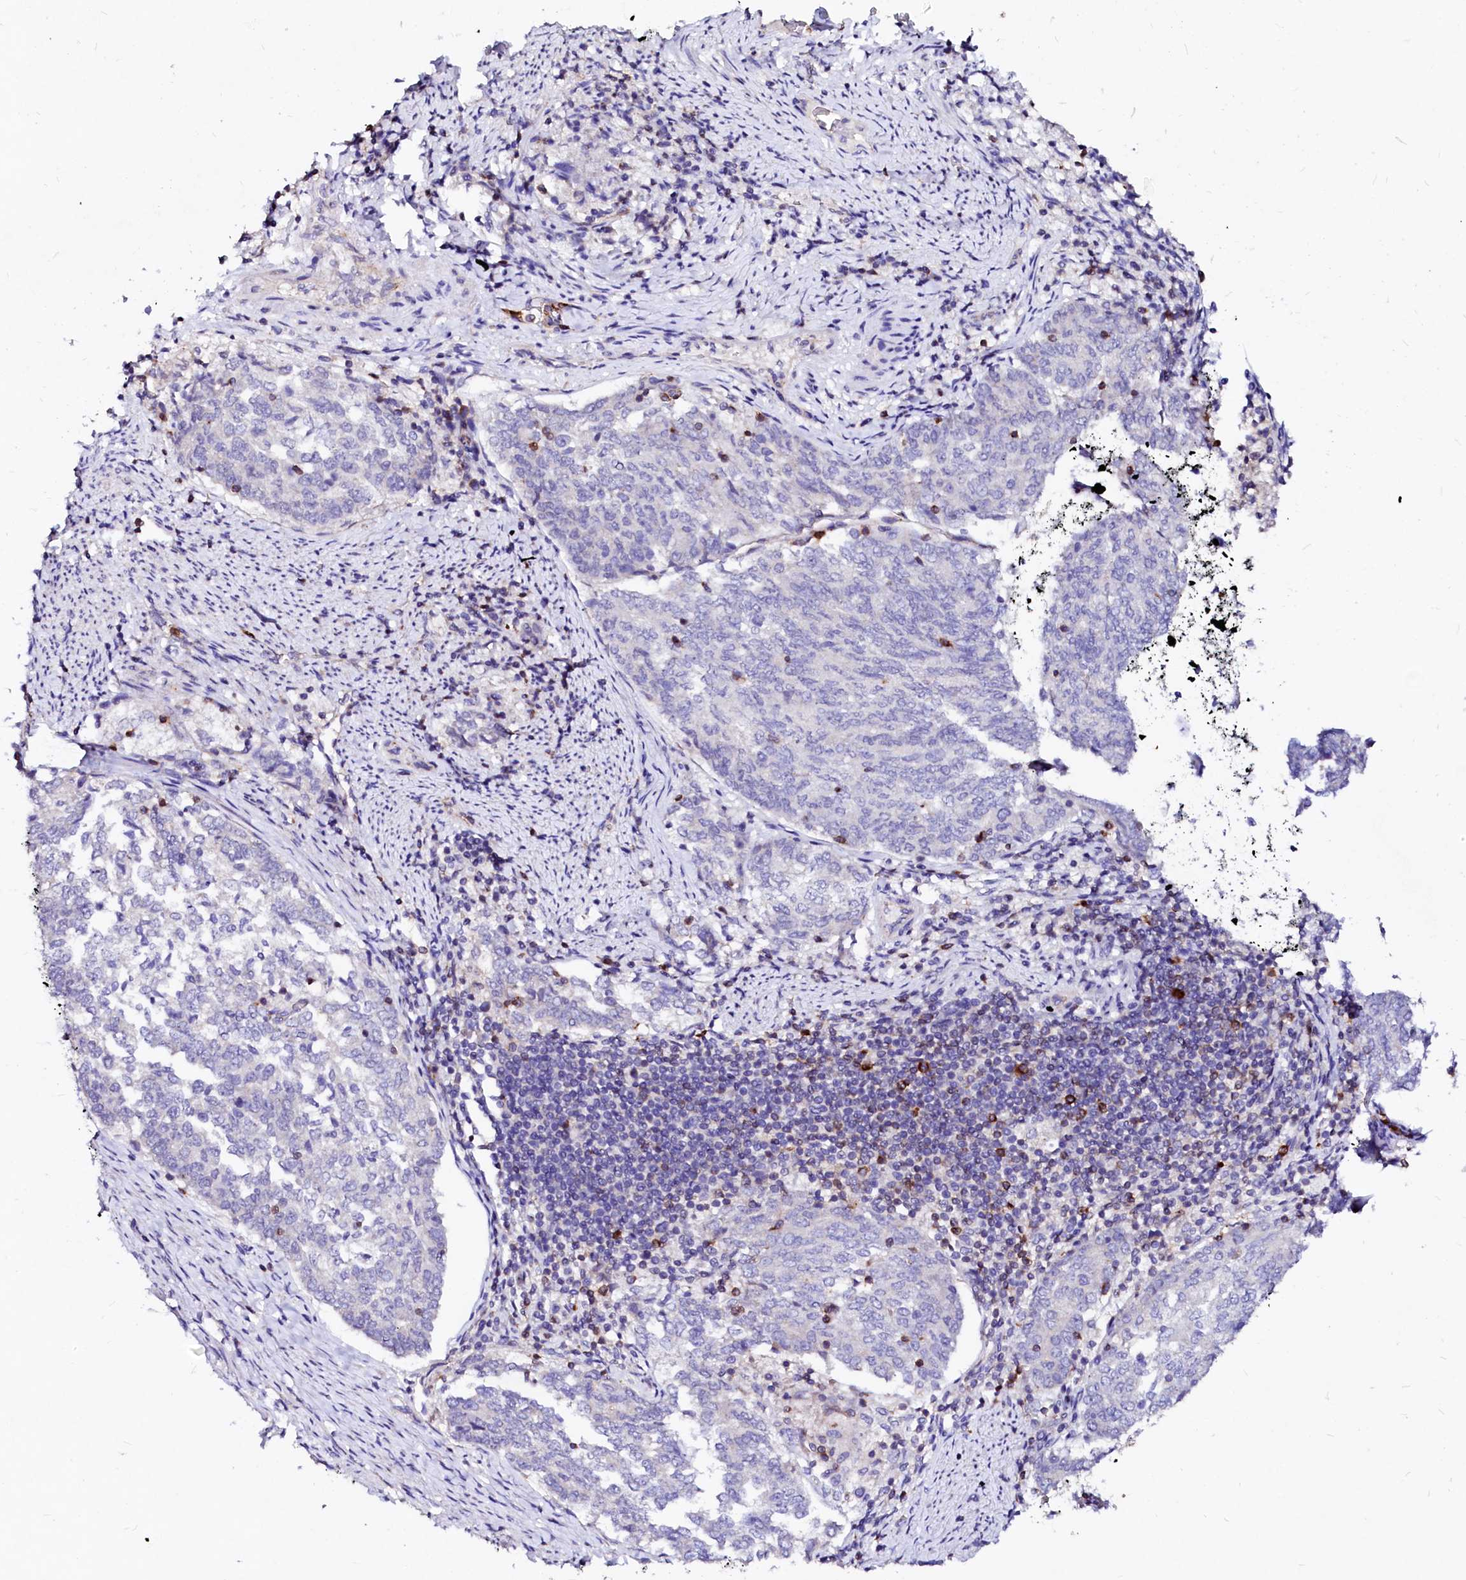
{"staining": {"intensity": "negative", "quantity": "none", "location": "none"}, "tissue": "endometrial cancer", "cell_type": "Tumor cells", "image_type": "cancer", "snomed": [{"axis": "morphology", "description": "Adenocarcinoma, NOS"}, {"axis": "topography", "description": "Endometrium"}], "caption": "DAB (3,3'-diaminobenzidine) immunohistochemical staining of human adenocarcinoma (endometrial) demonstrates no significant positivity in tumor cells.", "gene": "RAB27A", "patient": {"sex": "female", "age": 80}}